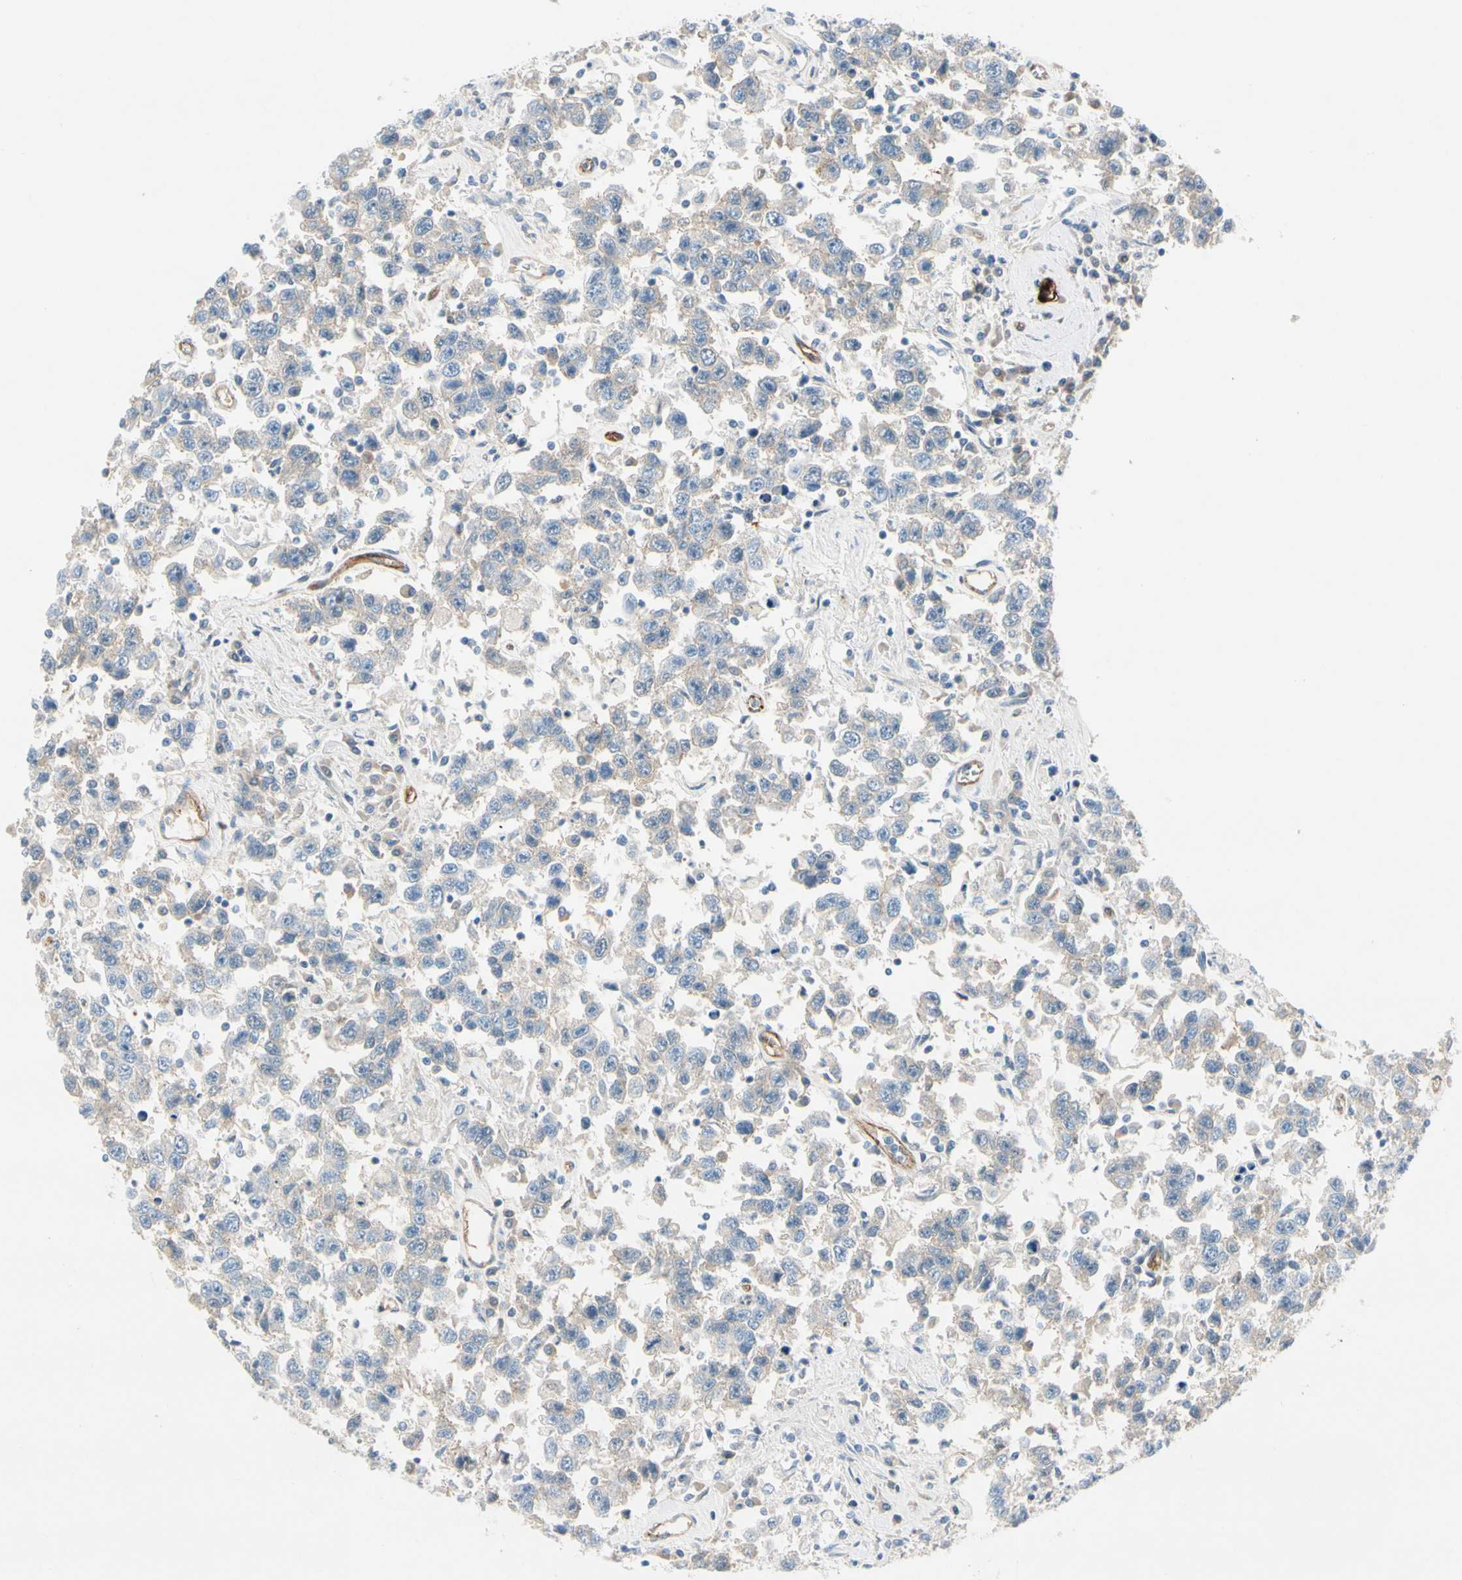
{"staining": {"intensity": "weak", "quantity": "25%-75%", "location": "cytoplasmic/membranous"}, "tissue": "testis cancer", "cell_type": "Tumor cells", "image_type": "cancer", "snomed": [{"axis": "morphology", "description": "Seminoma, NOS"}, {"axis": "topography", "description": "Testis"}], "caption": "Immunohistochemical staining of human testis seminoma shows low levels of weak cytoplasmic/membranous protein expression in approximately 25%-75% of tumor cells. The staining was performed using DAB to visualize the protein expression in brown, while the nuclei were stained in blue with hematoxylin (Magnification: 20x).", "gene": "ITGA3", "patient": {"sex": "male", "age": 41}}